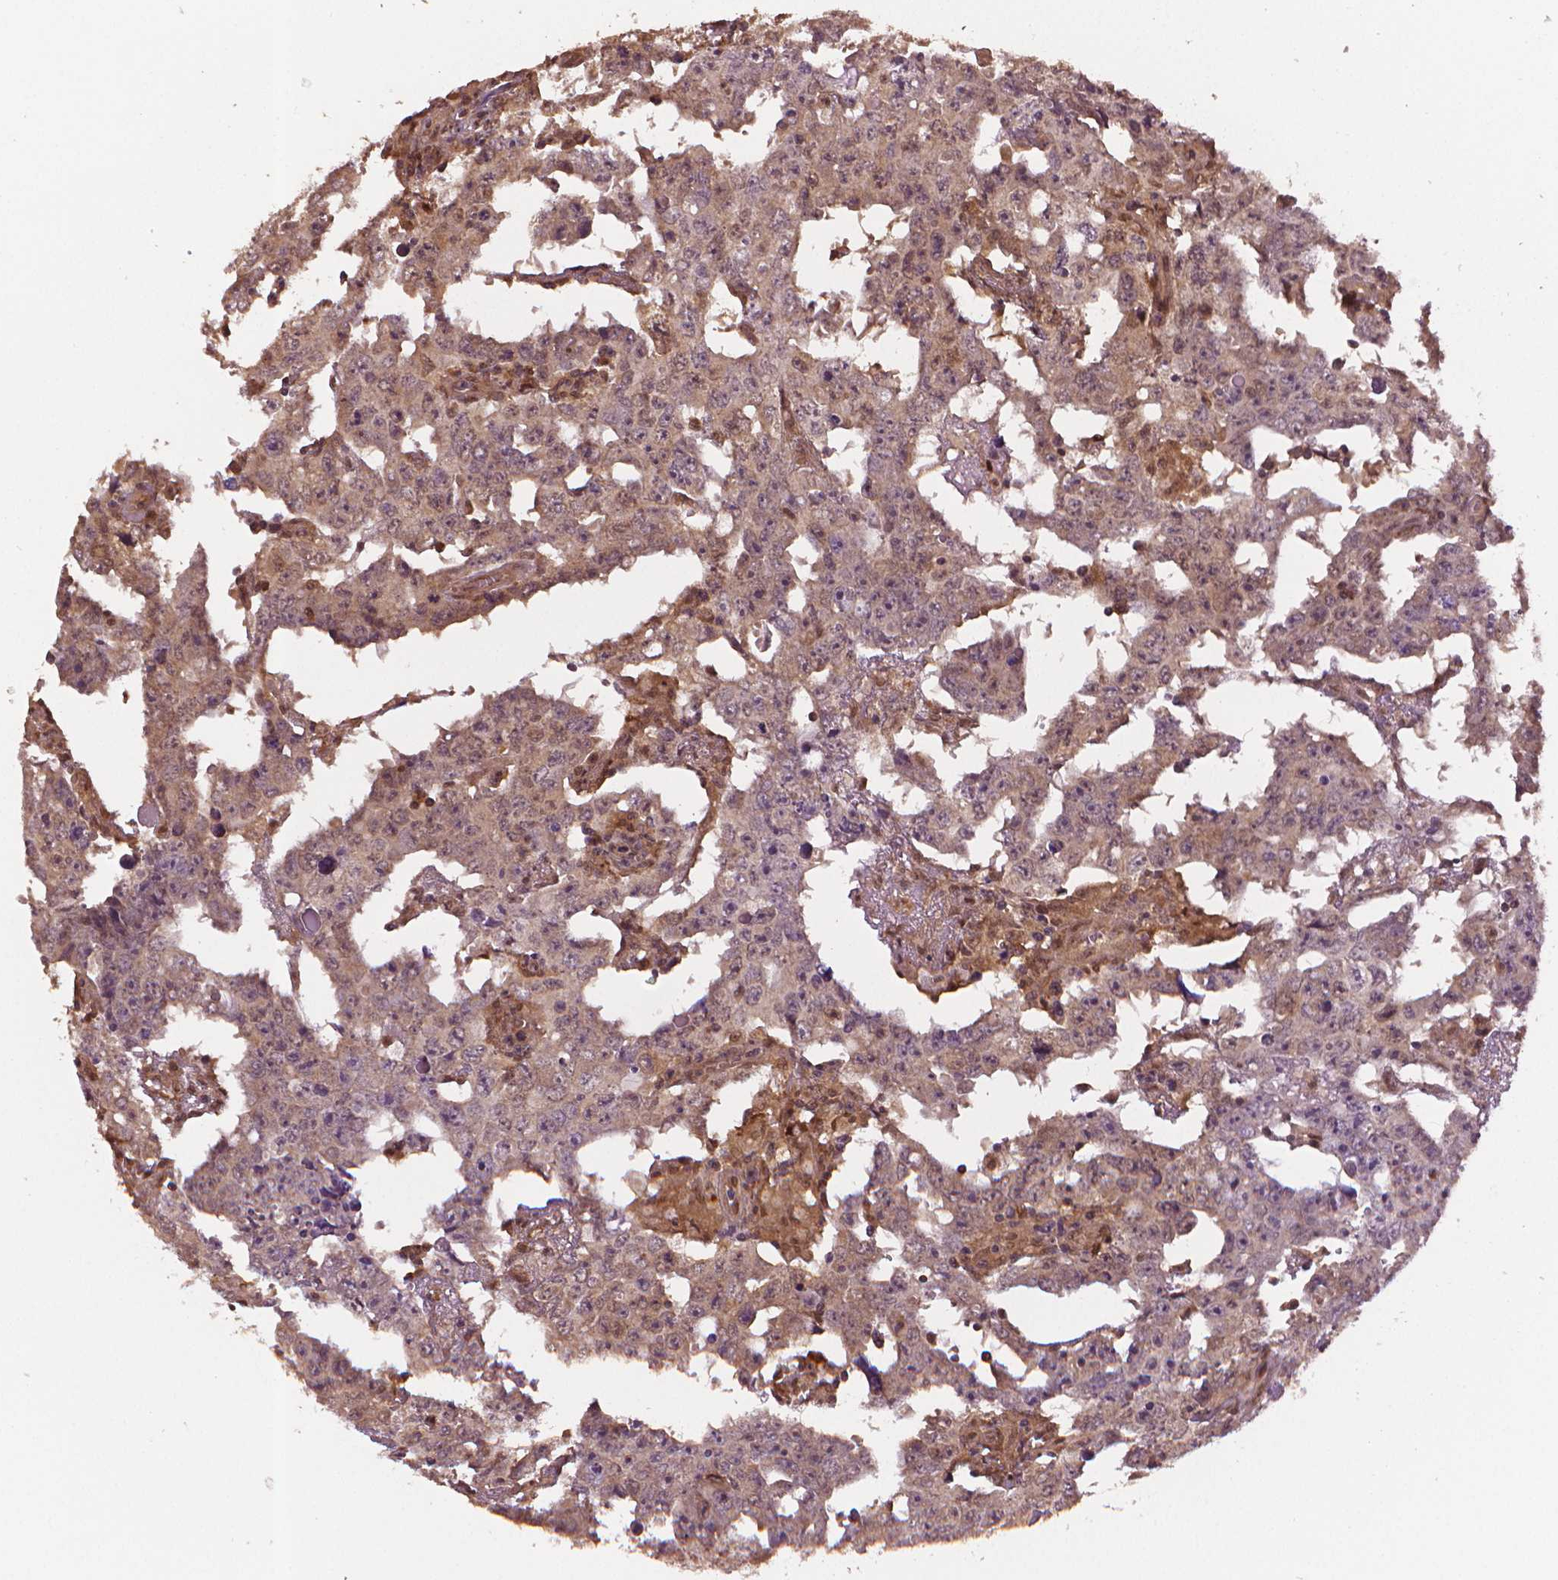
{"staining": {"intensity": "negative", "quantity": "none", "location": "none"}, "tissue": "testis cancer", "cell_type": "Tumor cells", "image_type": "cancer", "snomed": [{"axis": "morphology", "description": "Carcinoma, Embryonal, NOS"}, {"axis": "topography", "description": "Testis"}], "caption": "The micrograph displays no staining of tumor cells in testis cancer (embryonal carcinoma).", "gene": "STAT3", "patient": {"sex": "male", "age": 22}}